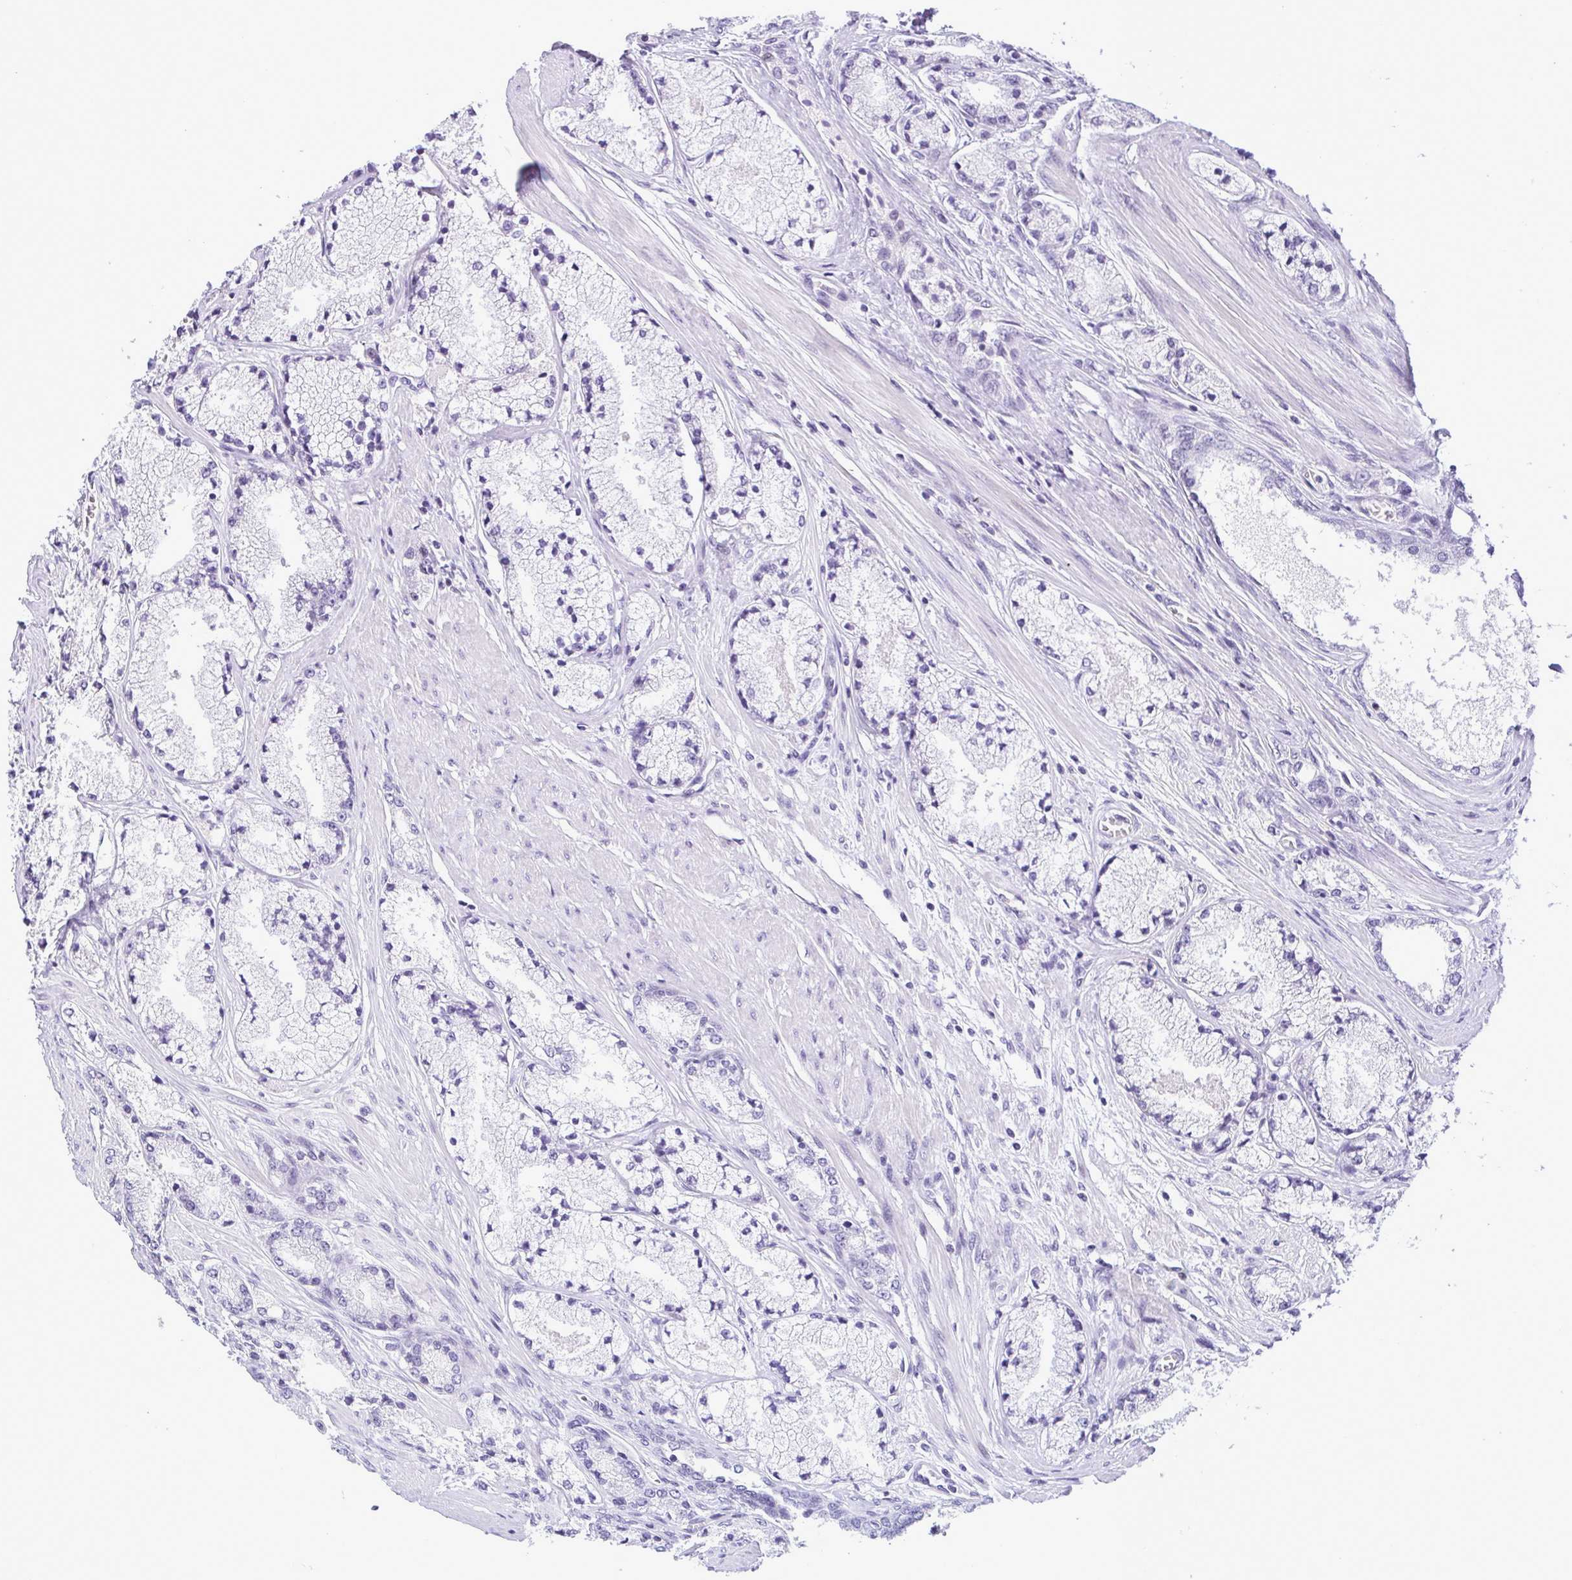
{"staining": {"intensity": "negative", "quantity": "none", "location": "none"}, "tissue": "prostate cancer", "cell_type": "Tumor cells", "image_type": "cancer", "snomed": [{"axis": "morphology", "description": "Adenocarcinoma, High grade"}, {"axis": "topography", "description": "Prostate"}], "caption": "High power microscopy image of an immunohistochemistry photomicrograph of prostate cancer, revealing no significant staining in tumor cells.", "gene": "IRF1", "patient": {"sex": "male", "age": 63}}